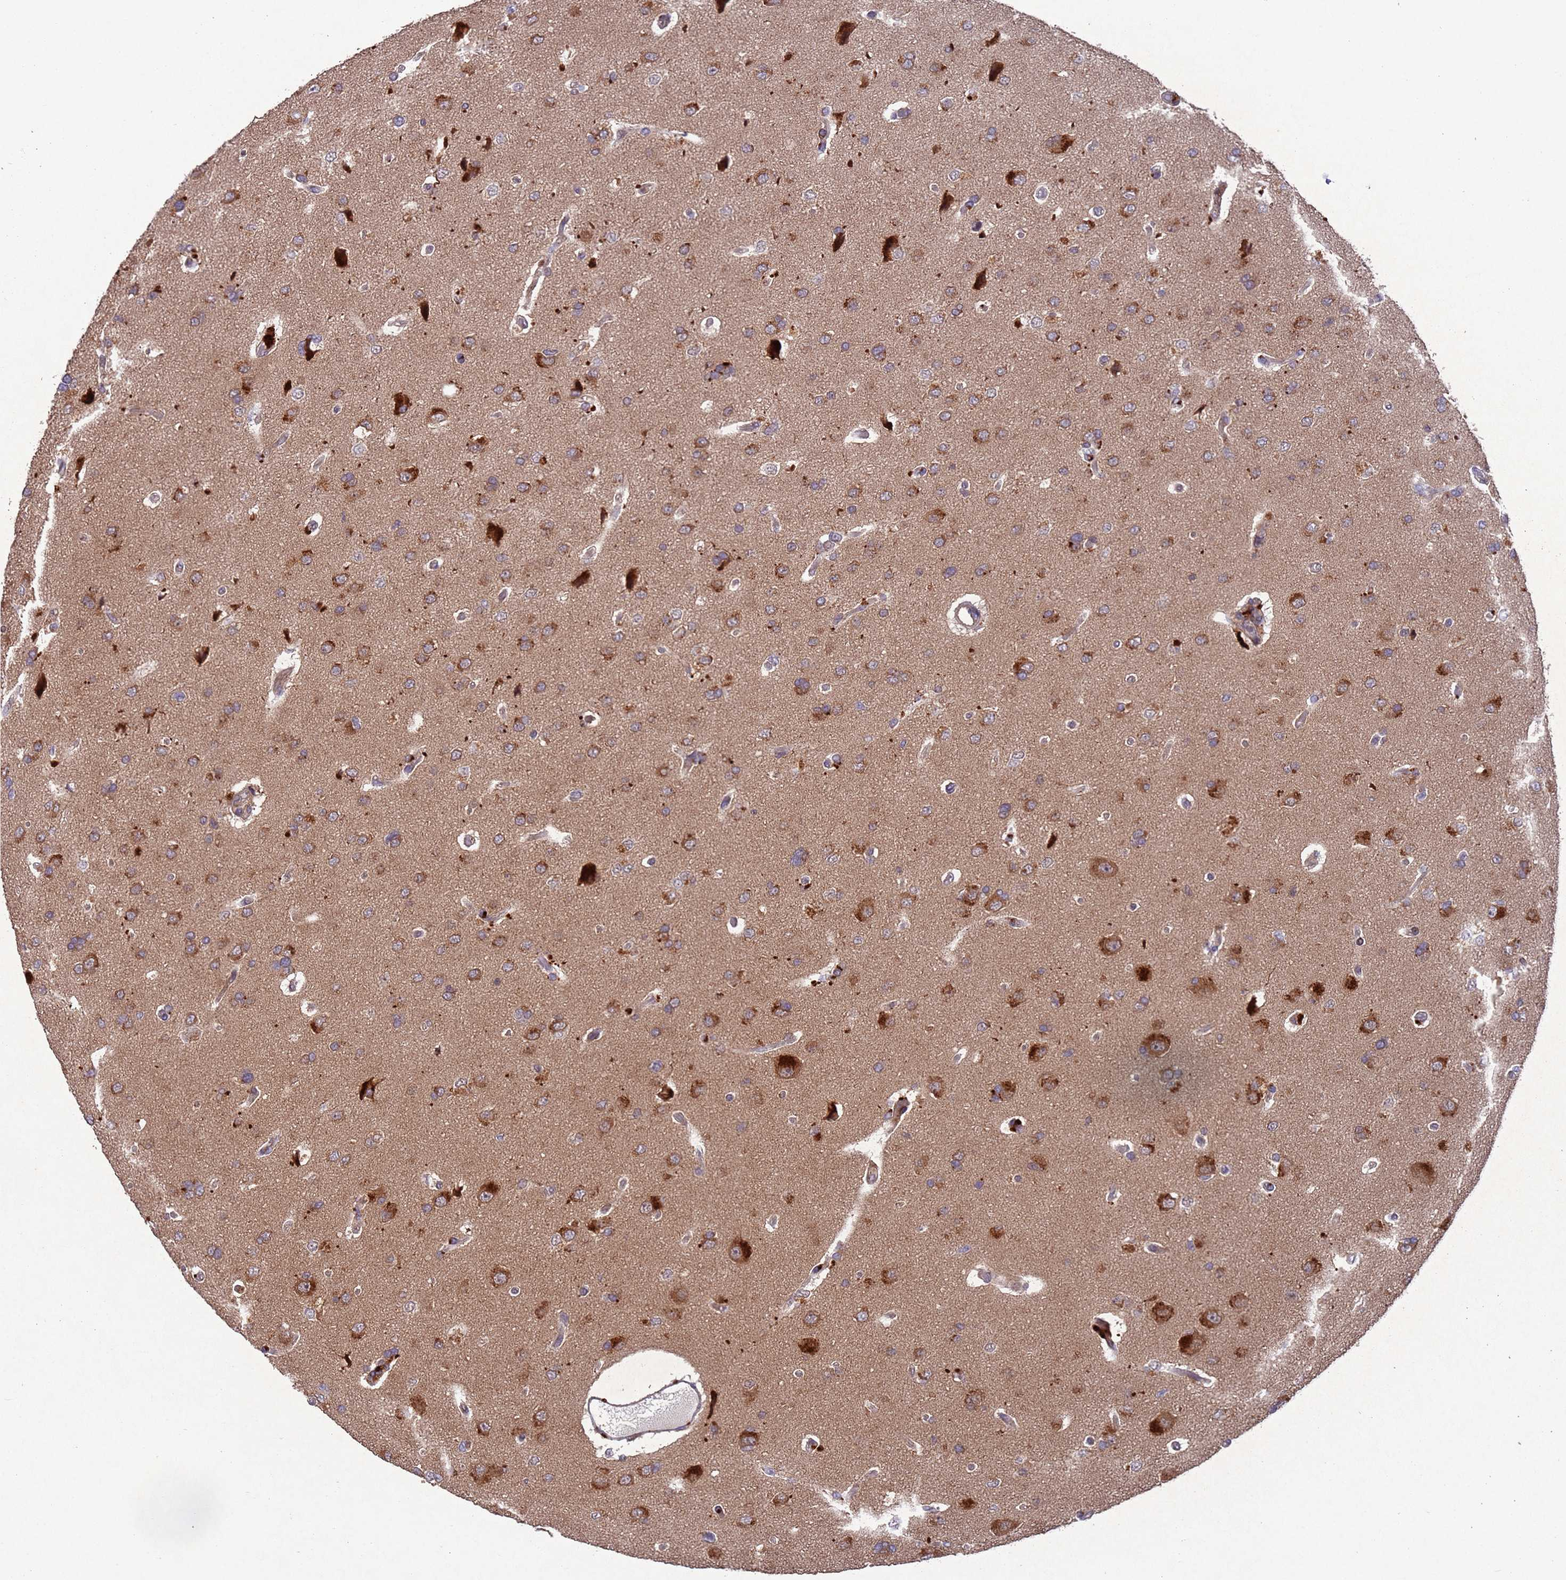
{"staining": {"intensity": "strong", "quantity": ">75%", "location": "cytoplasmic/membranous"}, "tissue": "glioma", "cell_type": "Tumor cells", "image_type": "cancer", "snomed": [{"axis": "morphology", "description": "Glioma, malignant, High grade"}, {"axis": "topography", "description": "Brain"}], "caption": "High-power microscopy captured an immunohistochemistry (IHC) micrograph of glioma, revealing strong cytoplasmic/membranous expression in approximately >75% of tumor cells. (Stains: DAB in brown, nuclei in blue, Microscopy: brightfield microscopy at high magnification).", "gene": "TBK1", "patient": {"sex": "male", "age": 77}}